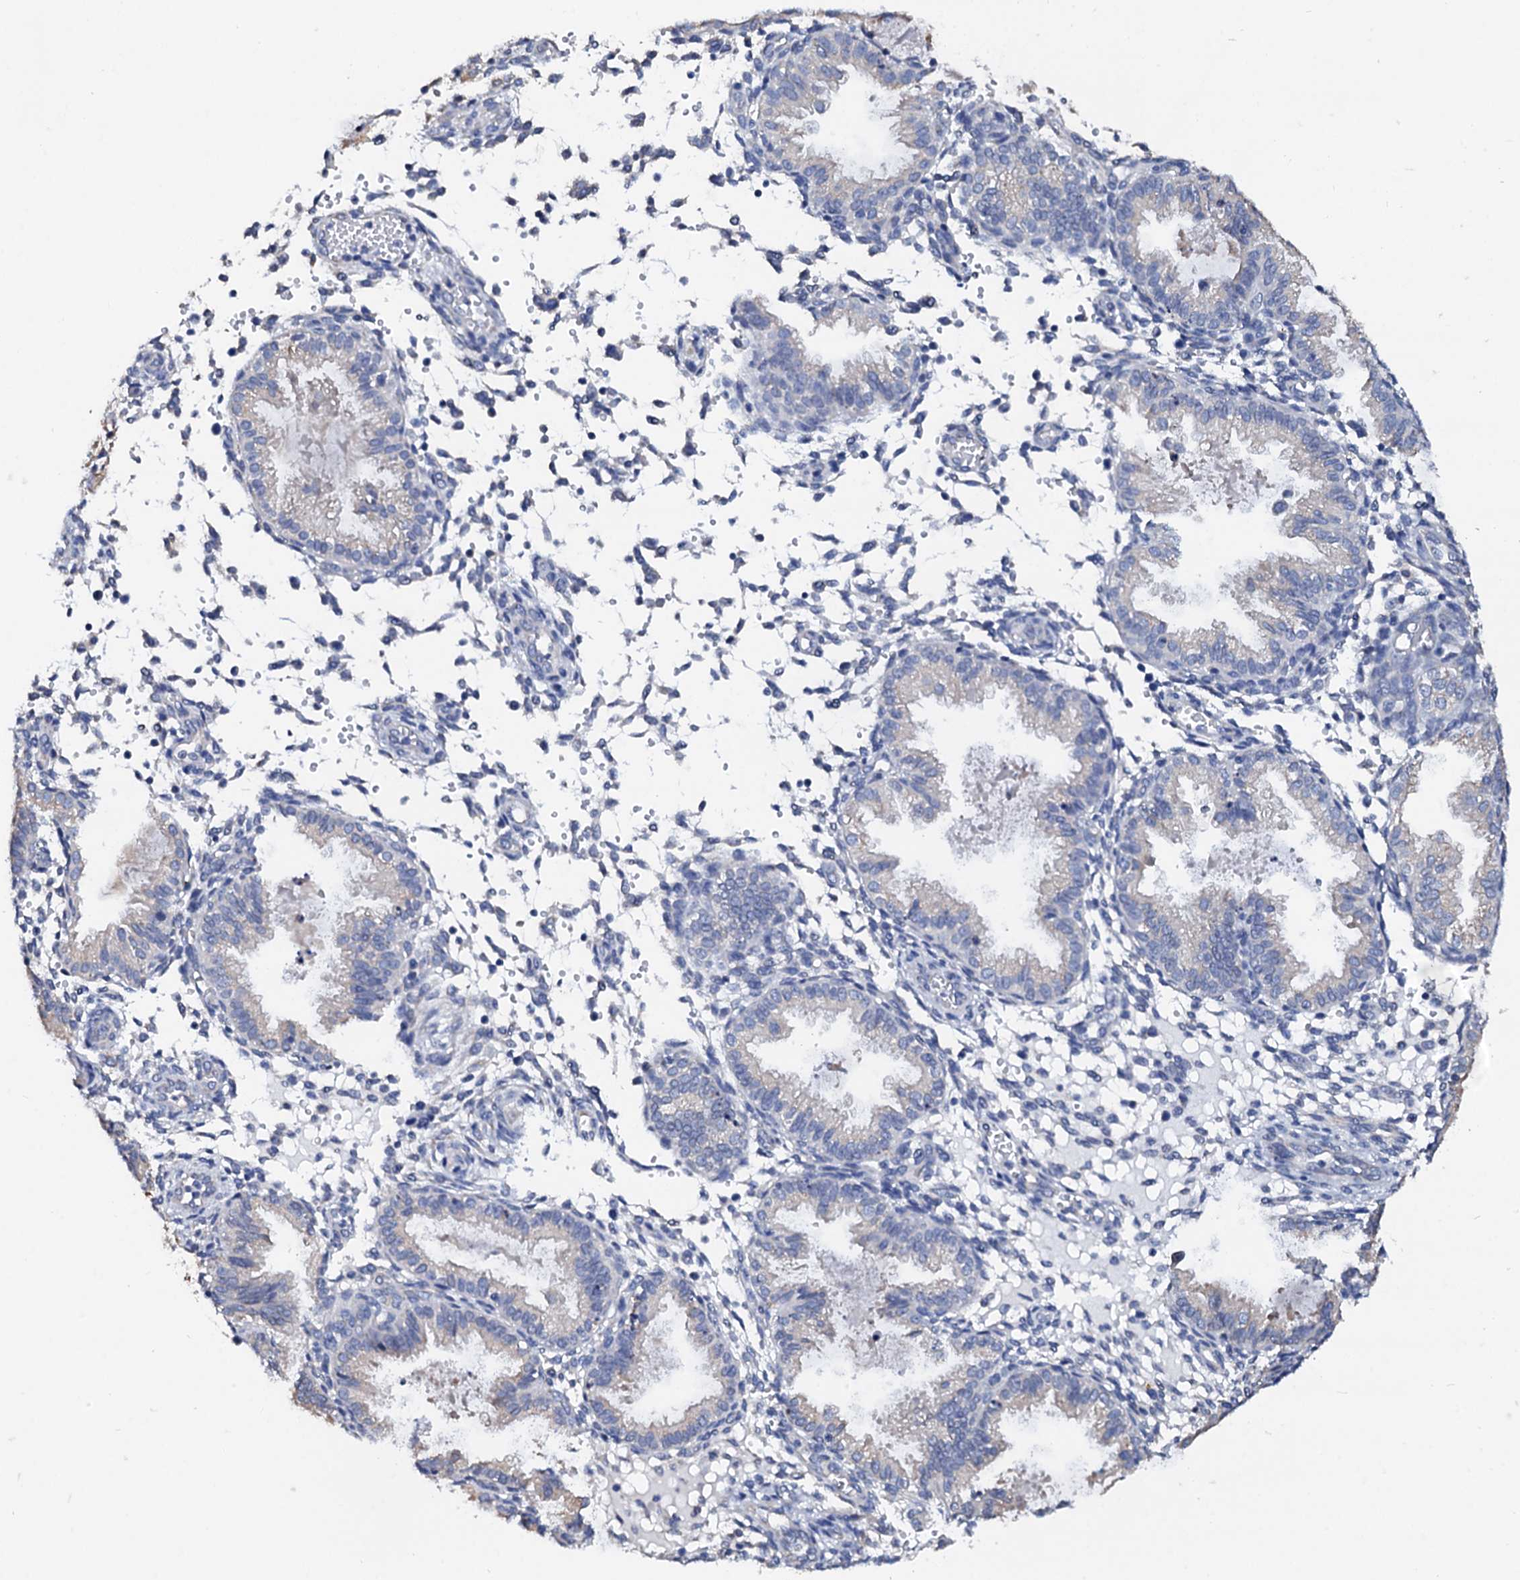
{"staining": {"intensity": "negative", "quantity": "none", "location": "none"}, "tissue": "endometrium", "cell_type": "Cells in endometrial stroma", "image_type": "normal", "snomed": [{"axis": "morphology", "description": "Normal tissue, NOS"}, {"axis": "topography", "description": "Endometrium"}], "caption": "Immunohistochemistry of unremarkable human endometrium demonstrates no staining in cells in endometrial stroma.", "gene": "AKAP3", "patient": {"sex": "female", "age": 33}}